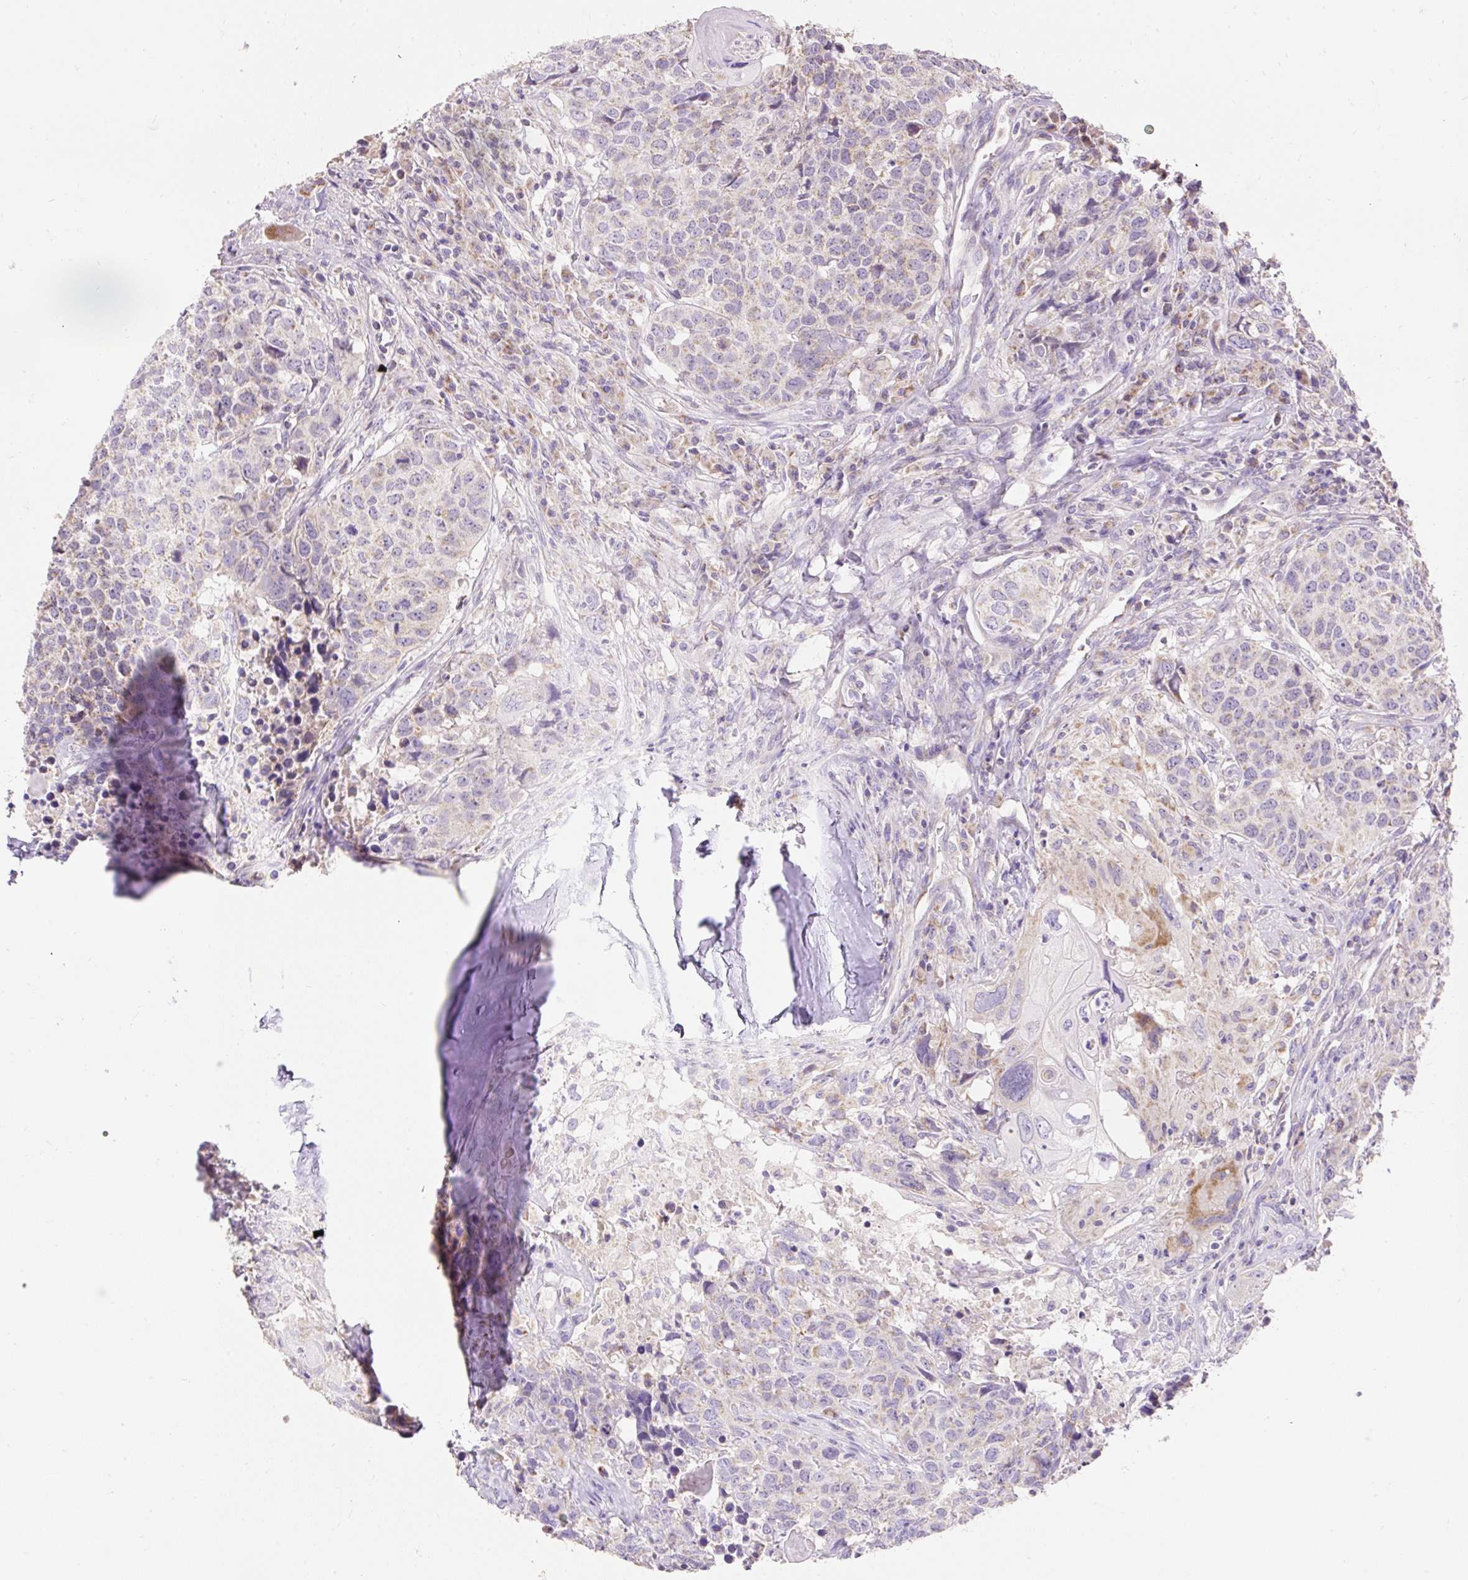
{"staining": {"intensity": "weak", "quantity": "<25%", "location": "cytoplasmic/membranous"}, "tissue": "head and neck cancer", "cell_type": "Tumor cells", "image_type": "cancer", "snomed": [{"axis": "morphology", "description": "Normal tissue, NOS"}, {"axis": "morphology", "description": "Squamous cell carcinoma, NOS"}, {"axis": "topography", "description": "Skeletal muscle"}, {"axis": "topography", "description": "Vascular tissue"}, {"axis": "topography", "description": "Peripheral nerve tissue"}, {"axis": "topography", "description": "Head-Neck"}], "caption": "Photomicrograph shows no protein staining in tumor cells of head and neck squamous cell carcinoma tissue.", "gene": "PMAIP1", "patient": {"sex": "male", "age": 66}}